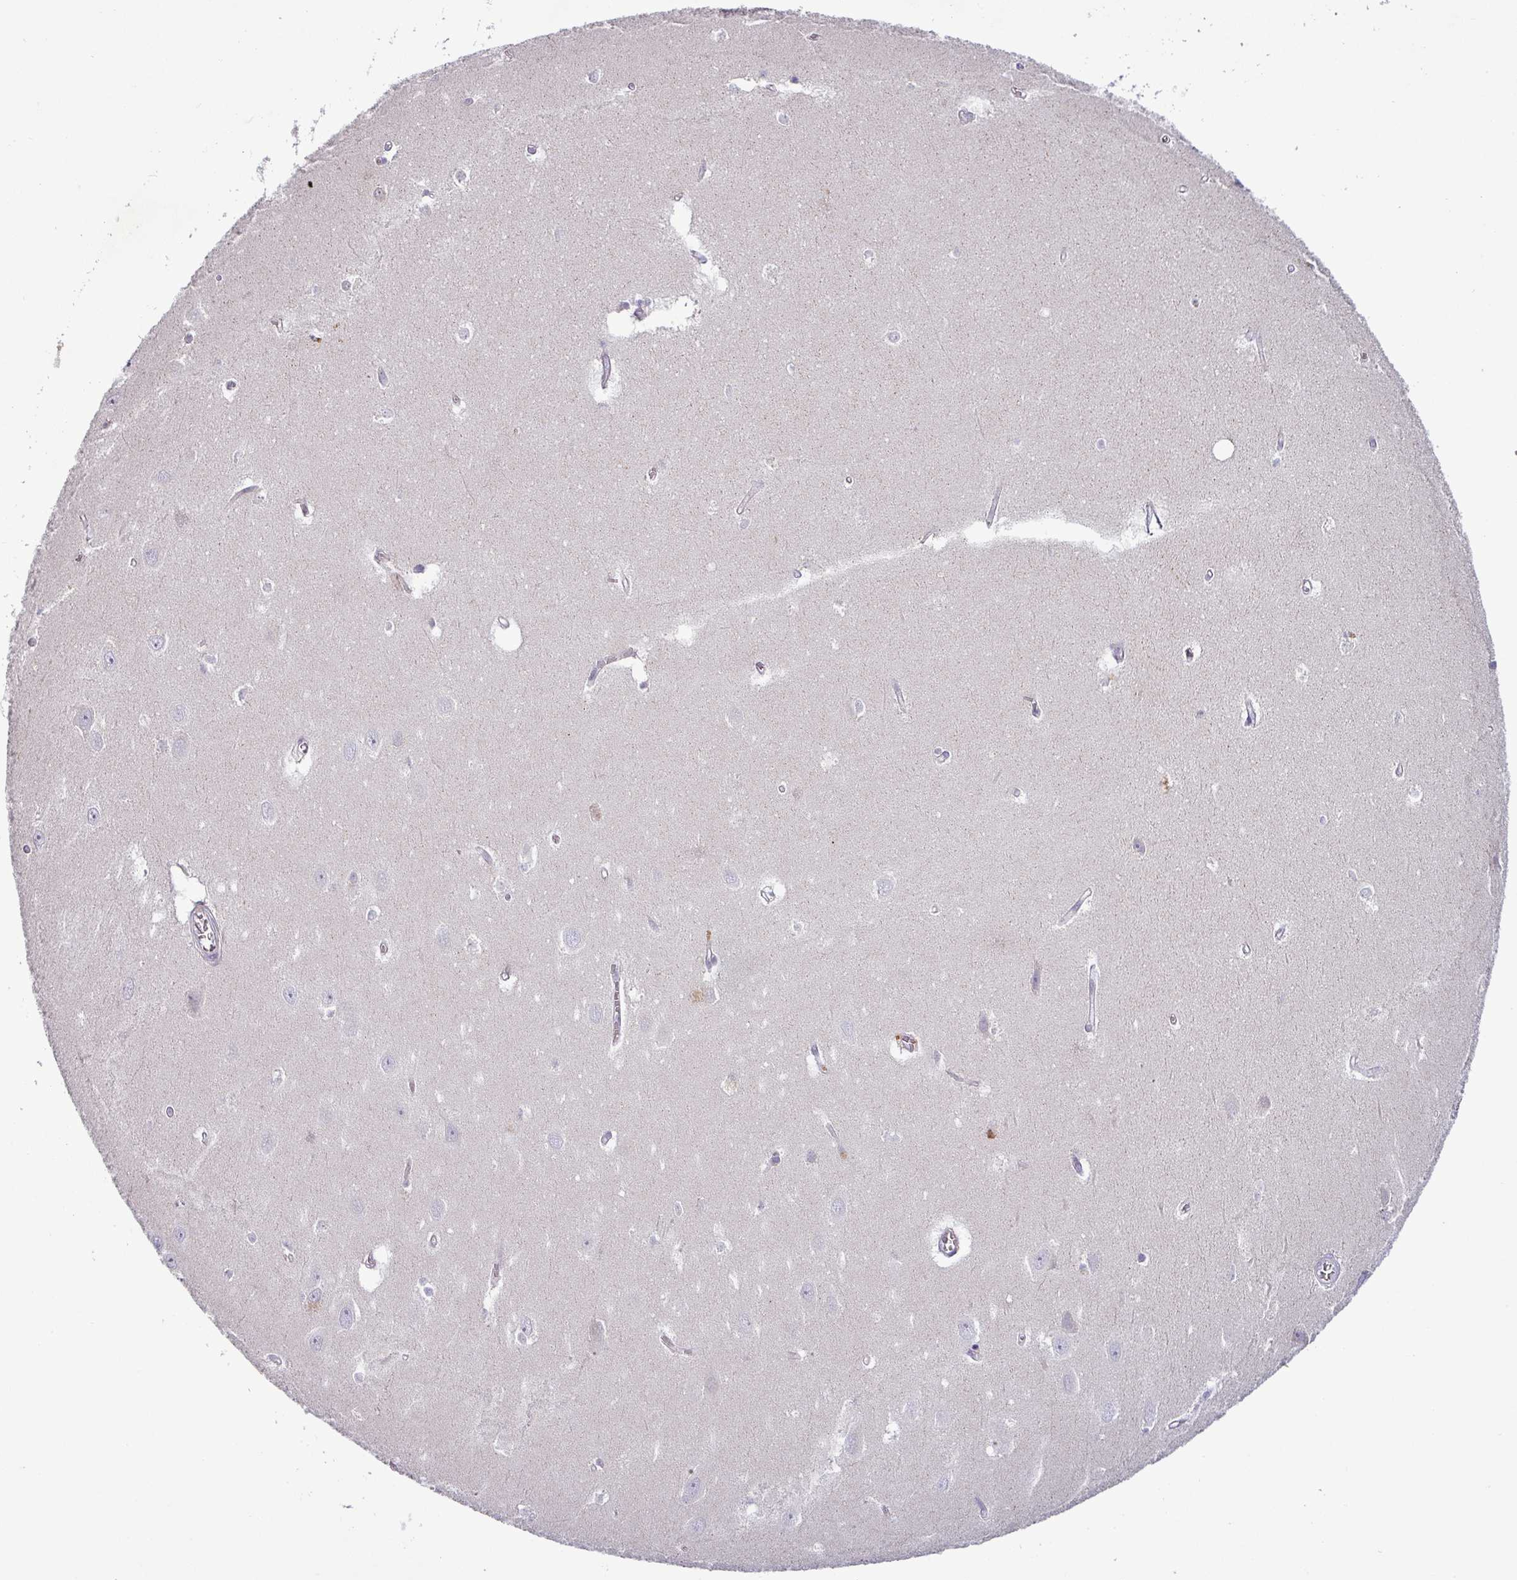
{"staining": {"intensity": "weak", "quantity": "25%-75%", "location": "cytoplasmic/membranous"}, "tissue": "hippocampus", "cell_type": "Glial cells", "image_type": "normal", "snomed": [{"axis": "morphology", "description": "Normal tissue, NOS"}, {"axis": "topography", "description": "Hippocampus"}], "caption": "Hippocampus stained with a brown dye exhibits weak cytoplasmic/membranous positive expression in about 25%-75% of glial cells.", "gene": "PNMA6A", "patient": {"sex": "female", "age": 64}}